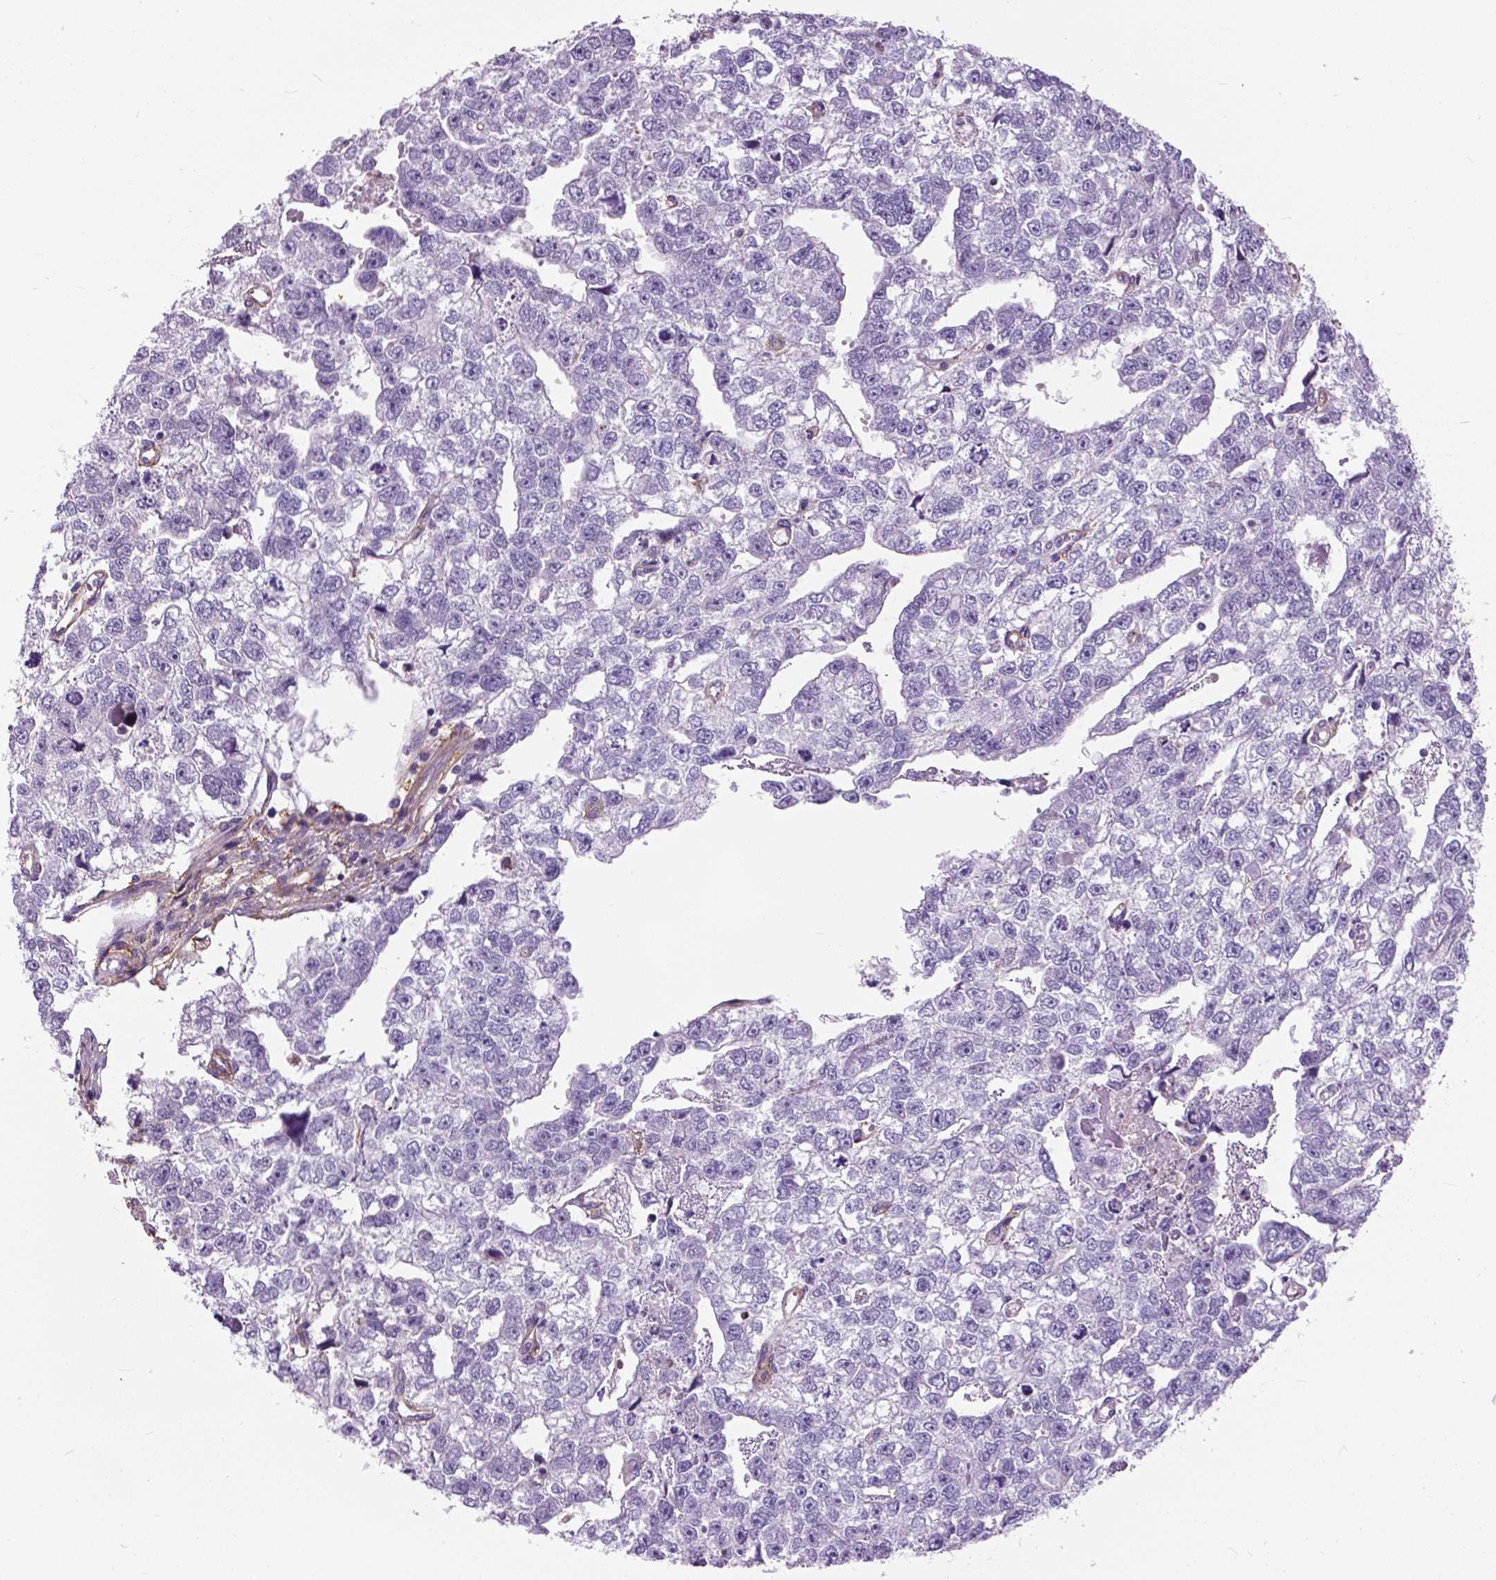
{"staining": {"intensity": "negative", "quantity": "none", "location": "none"}, "tissue": "testis cancer", "cell_type": "Tumor cells", "image_type": "cancer", "snomed": [{"axis": "morphology", "description": "Carcinoma, Embryonal, NOS"}, {"axis": "morphology", "description": "Teratoma, malignant, NOS"}, {"axis": "topography", "description": "Testis"}], "caption": "High magnification brightfield microscopy of testis cancer (malignant teratoma) stained with DAB (3,3'-diaminobenzidine) (brown) and counterstained with hematoxylin (blue): tumor cells show no significant expression.", "gene": "ANXA13", "patient": {"sex": "male", "age": 44}}